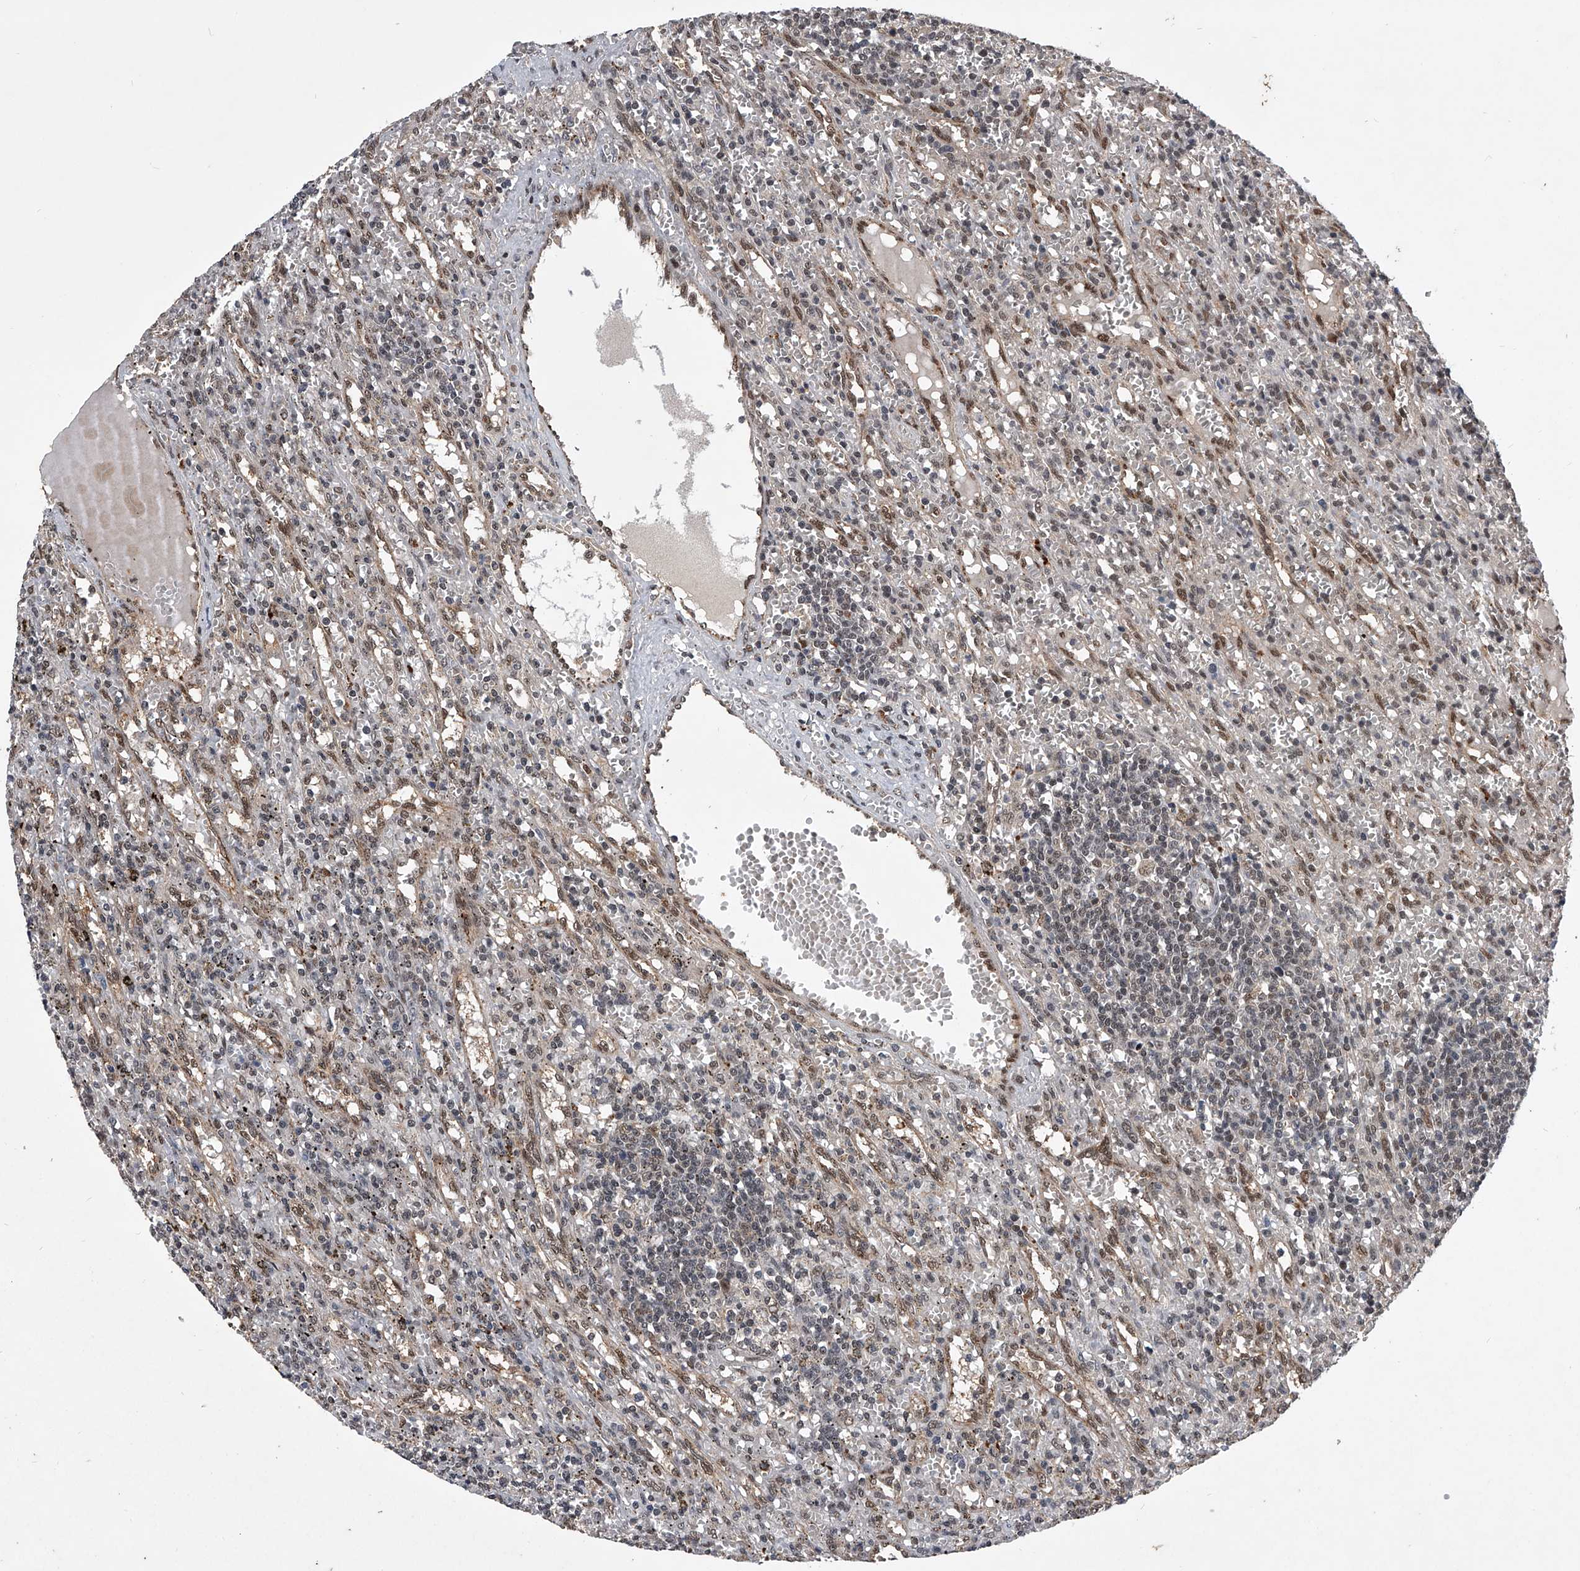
{"staining": {"intensity": "weak", "quantity": "<25%", "location": "nuclear"}, "tissue": "lymphoma", "cell_type": "Tumor cells", "image_type": "cancer", "snomed": [{"axis": "morphology", "description": "Malignant lymphoma, non-Hodgkin's type, Low grade"}, {"axis": "topography", "description": "Spleen"}], "caption": "A histopathology image of human low-grade malignant lymphoma, non-Hodgkin's type is negative for staining in tumor cells.", "gene": "CMTR1", "patient": {"sex": "male", "age": 76}}